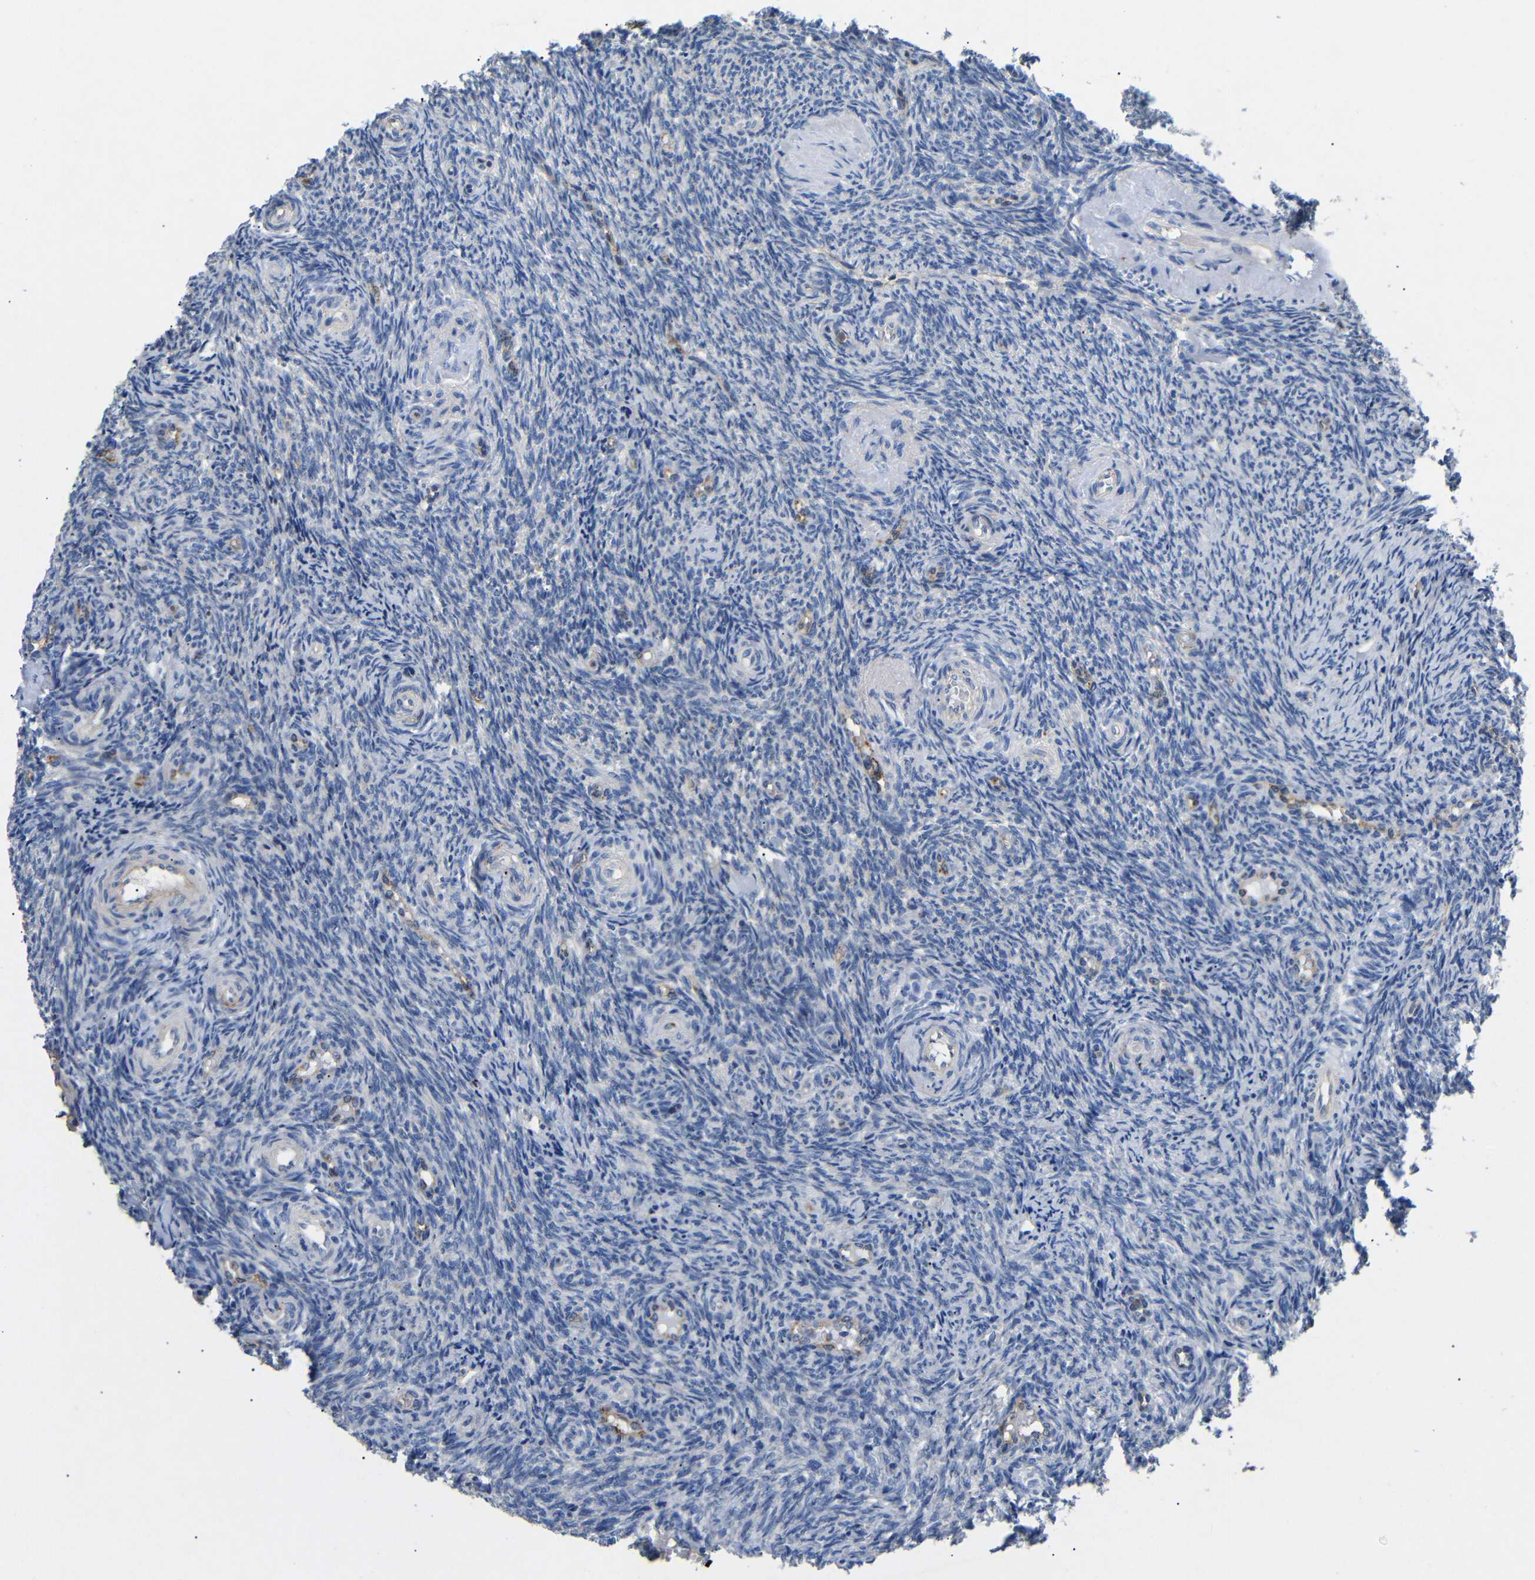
{"staining": {"intensity": "negative", "quantity": "none", "location": "none"}, "tissue": "ovary", "cell_type": "Ovarian stroma cells", "image_type": "normal", "snomed": [{"axis": "morphology", "description": "Normal tissue, NOS"}, {"axis": "topography", "description": "Ovary"}], "caption": "High power microscopy photomicrograph of an immunohistochemistry (IHC) micrograph of normal ovary, revealing no significant positivity in ovarian stroma cells.", "gene": "SDCBP", "patient": {"sex": "female", "age": 41}}